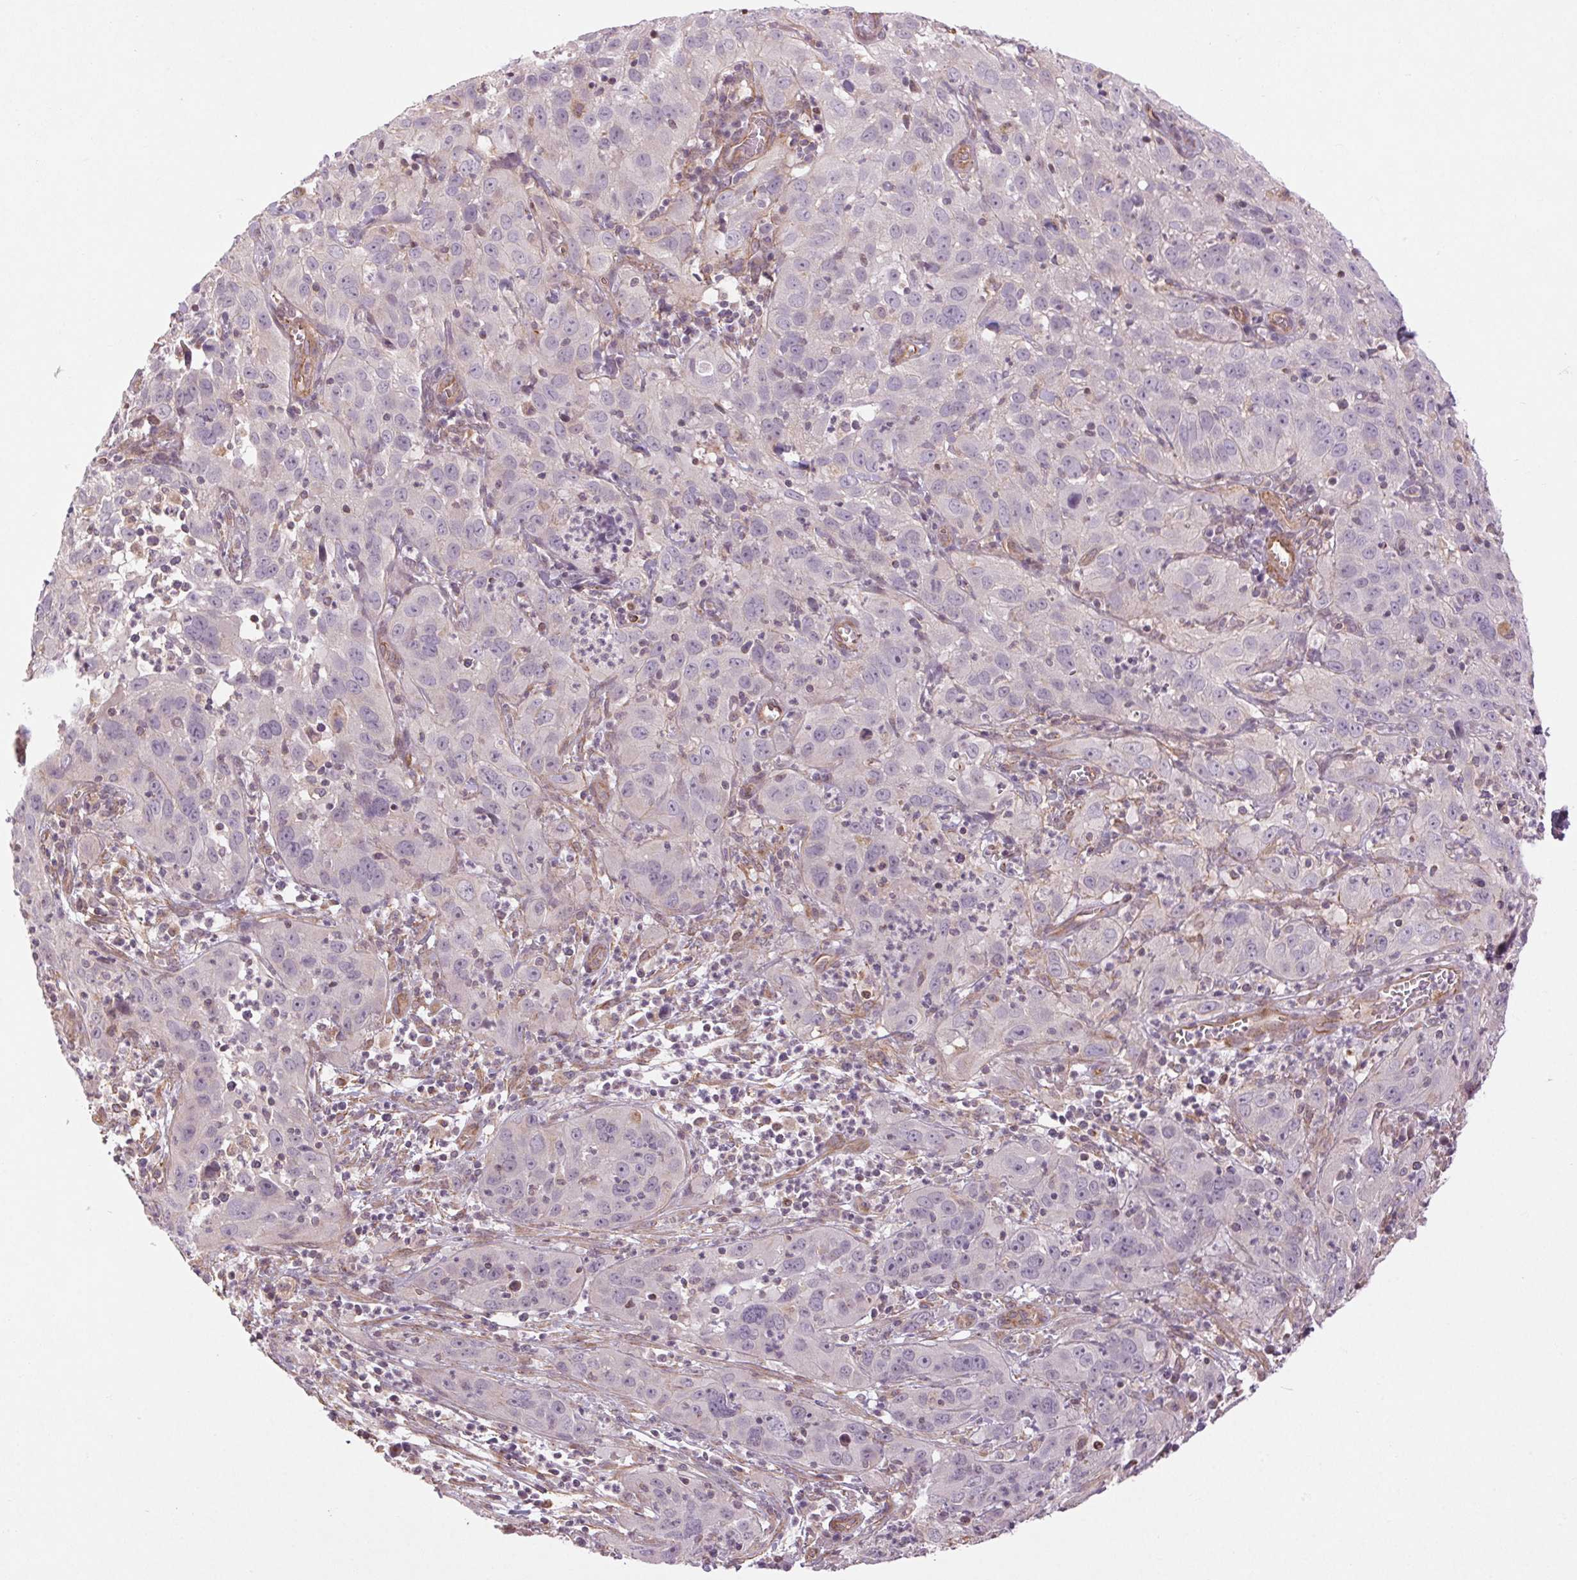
{"staining": {"intensity": "negative", "quantity": "none", "location": "none"}, "tissue": "cervical cancer", "cell_type": "Tumor cells", "image_type": "cancer", "snomed": [{"axis": "morphology", "description": "Squamous cell carcinoma, NOS"}, {"axis": "topography", "description": "Cervix"}], "caption": "Immunohistochemistry of human cervical squamous cell carcinoma displays no positivity in tumor cells.", "gene": "CCSER1", "patient": {"sex": "female", "age": 32}}